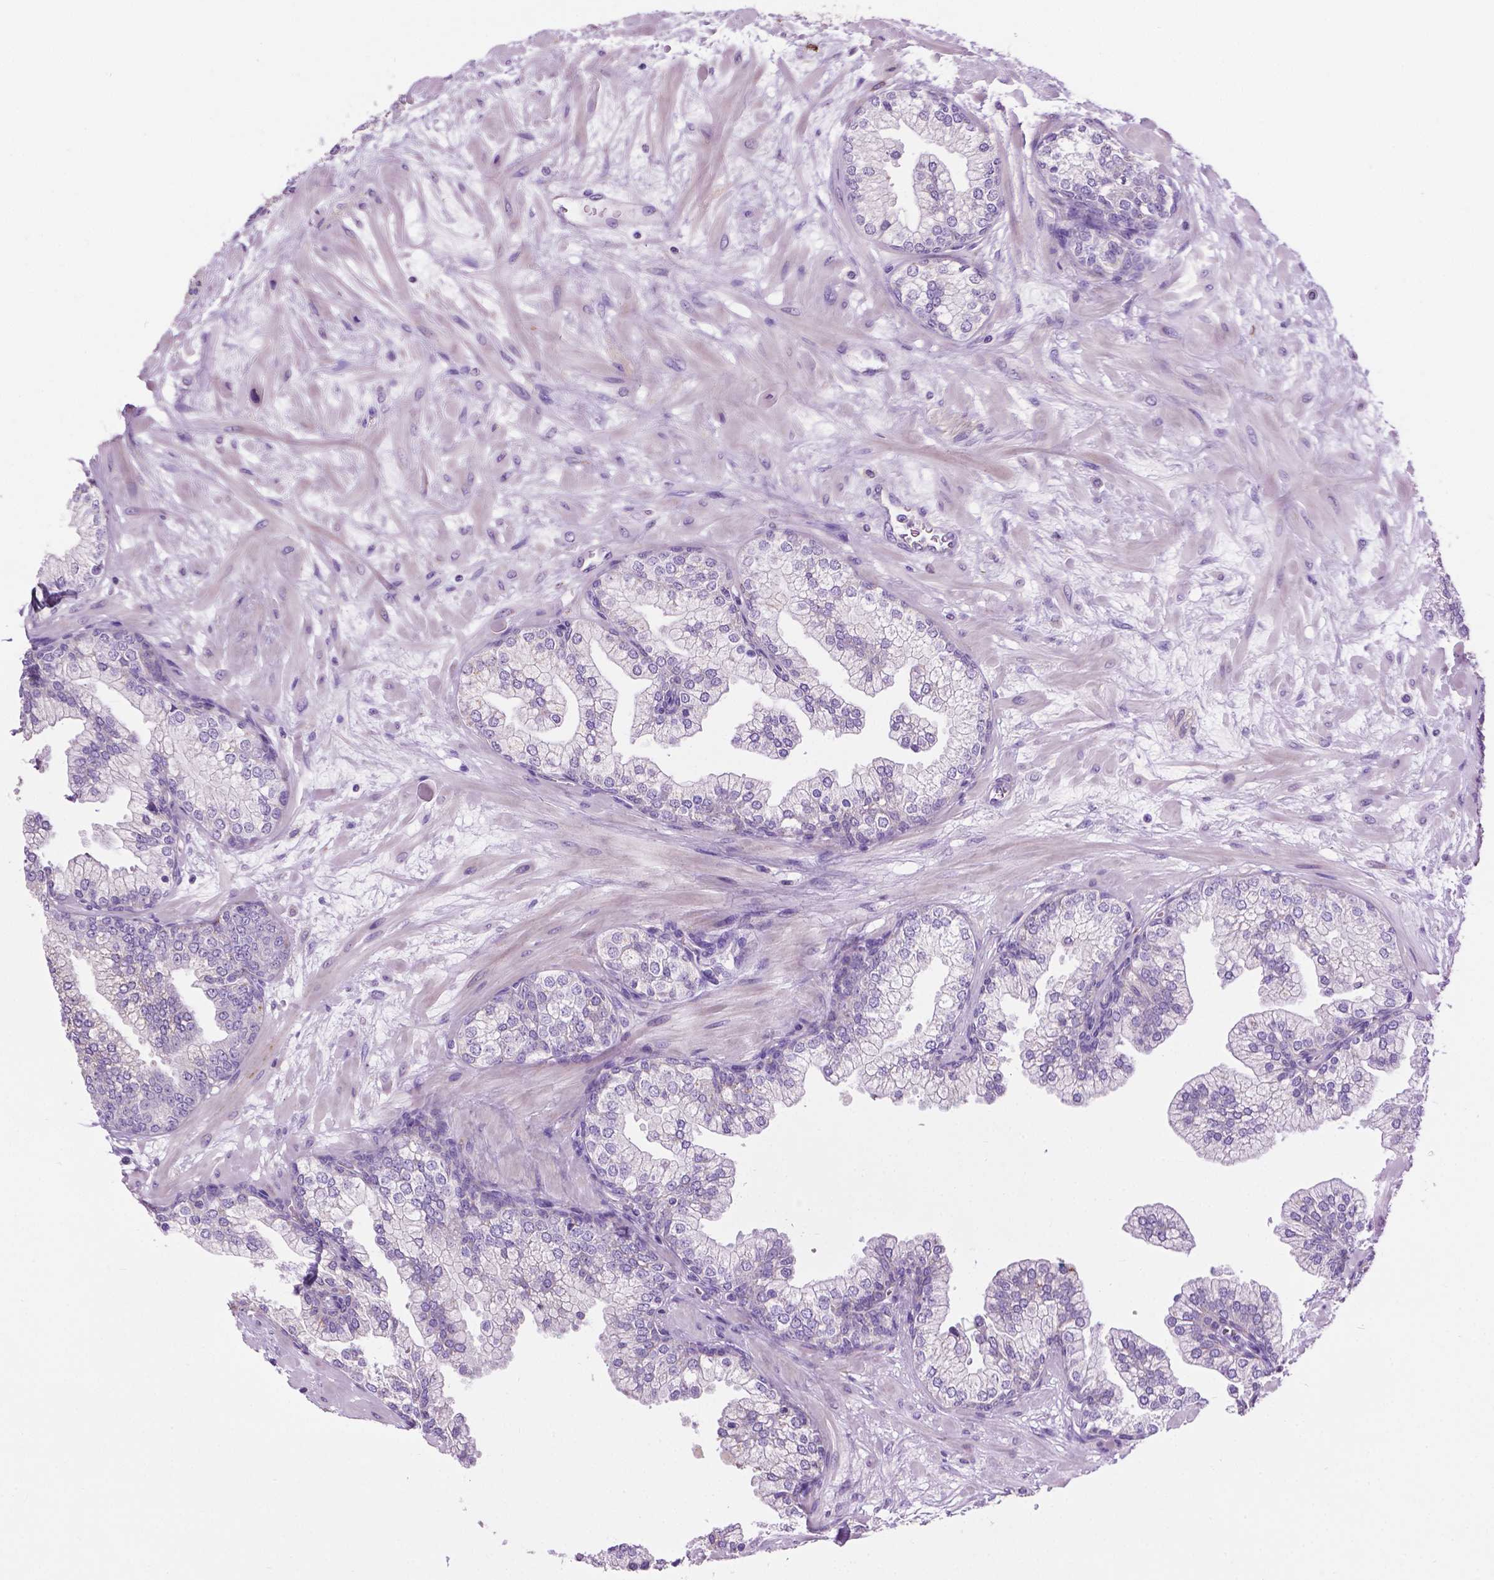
{"staining": {"intensity": "negative", "quantity": "none", "location": "none"}, "tissue": "prostate", "cell_type": "Glandular cells", "image_type": "normal", "snomed": [{"axis": "morphology", "description": "Normal tissue, NOS"}, {"axis": "topography", "description": "Prostate"}, {"axis": "topography", "description": "Peripheral nerve tissue"}], "caption": "High power microscopy photomicrograph of an immunohistochemistry histopathology image of normal prostate, revealing no significant expression in glandular cells. The staining is performed using DAB (3,3'-diaminobenzidine) brown chromogen with nuclei counter-stained in using hematoxylin.", "gene": "TMEM132E", "patient": {"sex": "male", "age": 61}}